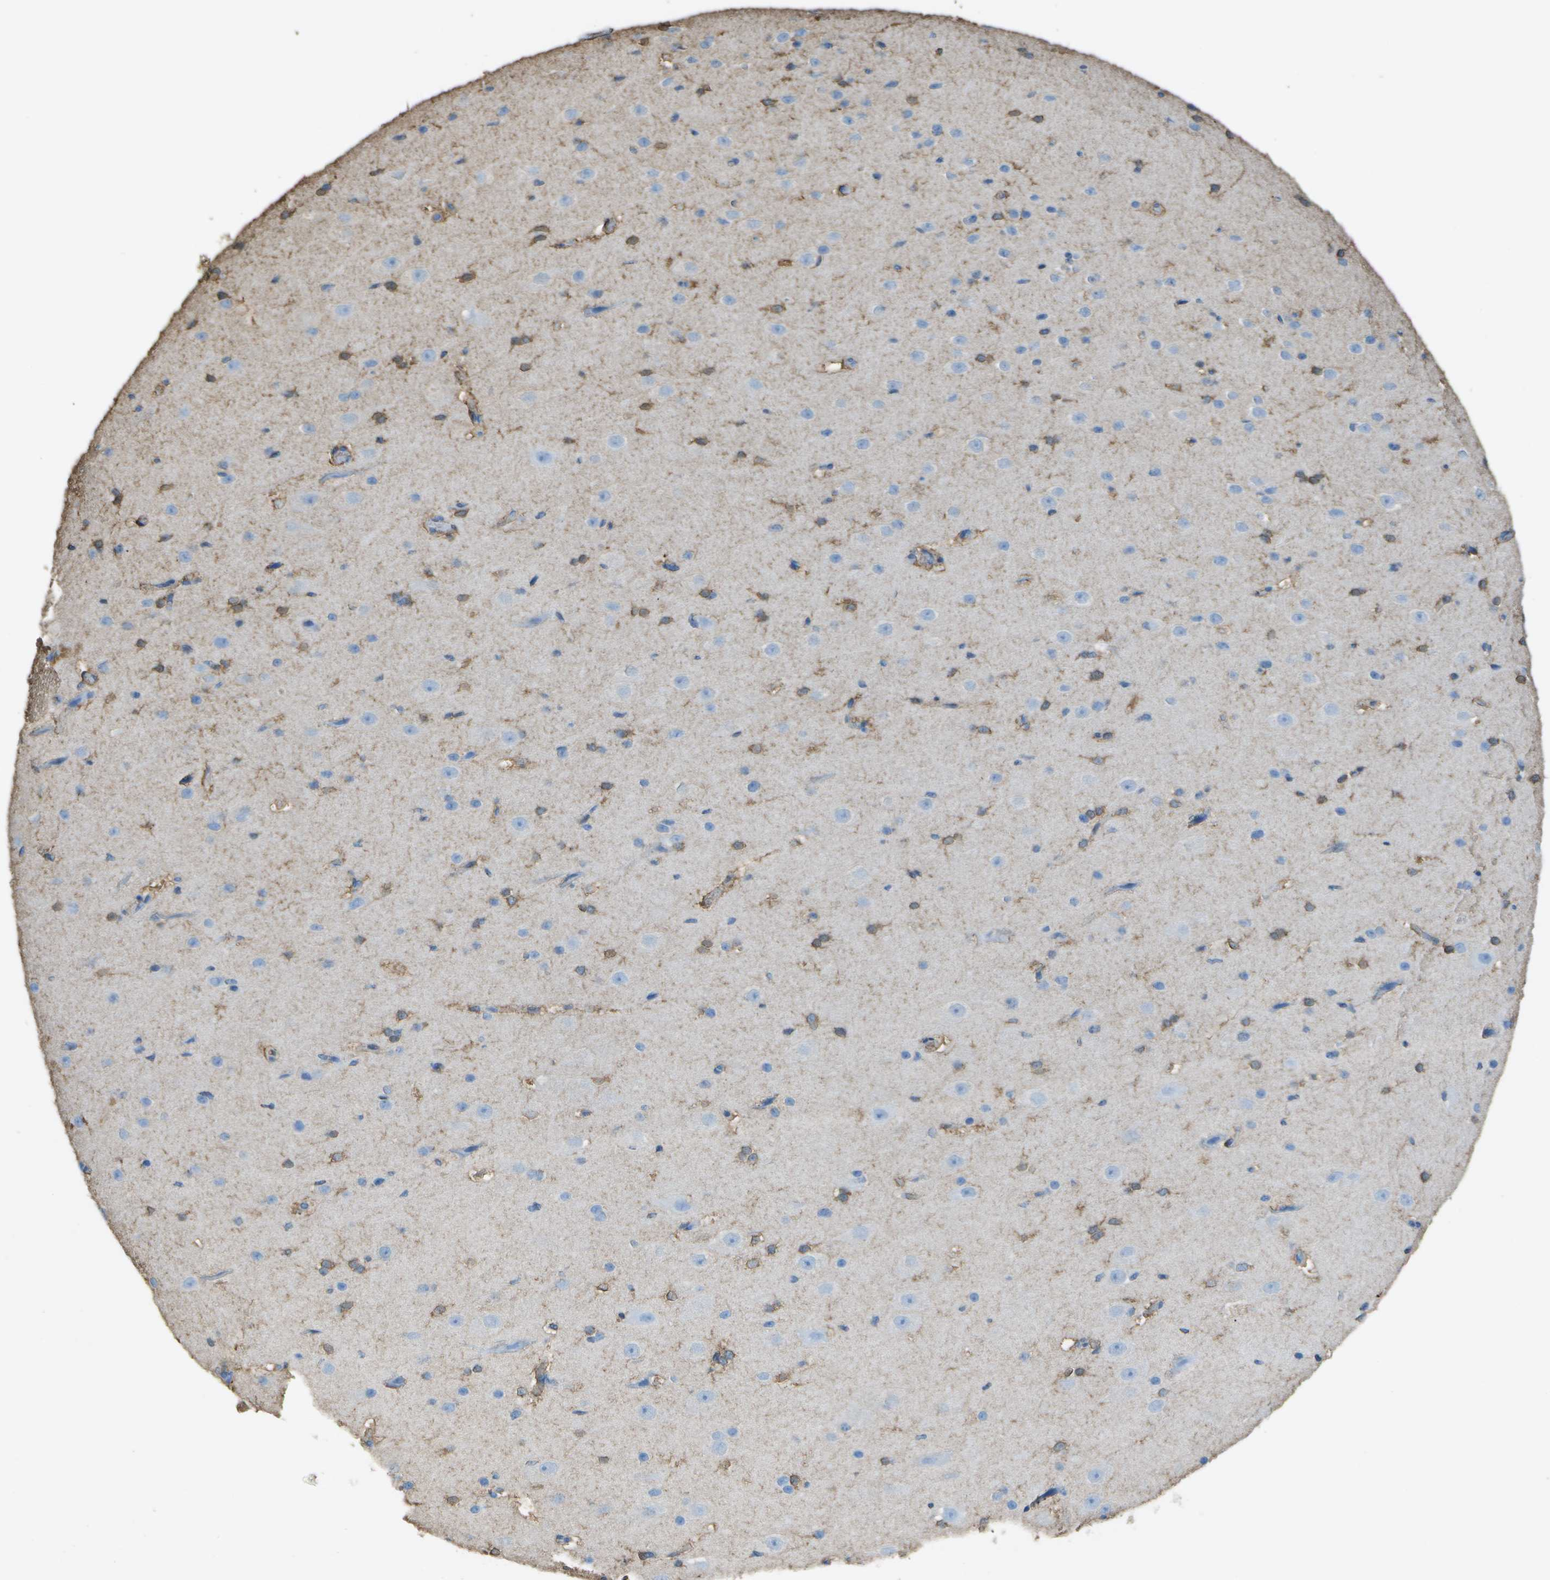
{"staining": {"intensity": "moderate", "quantity": ">75%", "location": "cytoplasmic/membranous"}, "tissue": "cerebral cortex", "cell_type": "Endothelial cells", "image_type": "normal", "snomed": [{"axis": "morphology", "description": "Normal tissue, NOS"}, {"axis": "morphology", "description": "Developmental malformation"}, {"axis": "topography", "description": "Cerebral cortex"}], "caption": "Protein staining by IHC displays moderate cytoplasmic/membranous expression in about >75% of endothelial cells in unremarkable cerebral cortex.", "gene": "CYP4F11", "patient": {"sex": "female", "age": 30}}